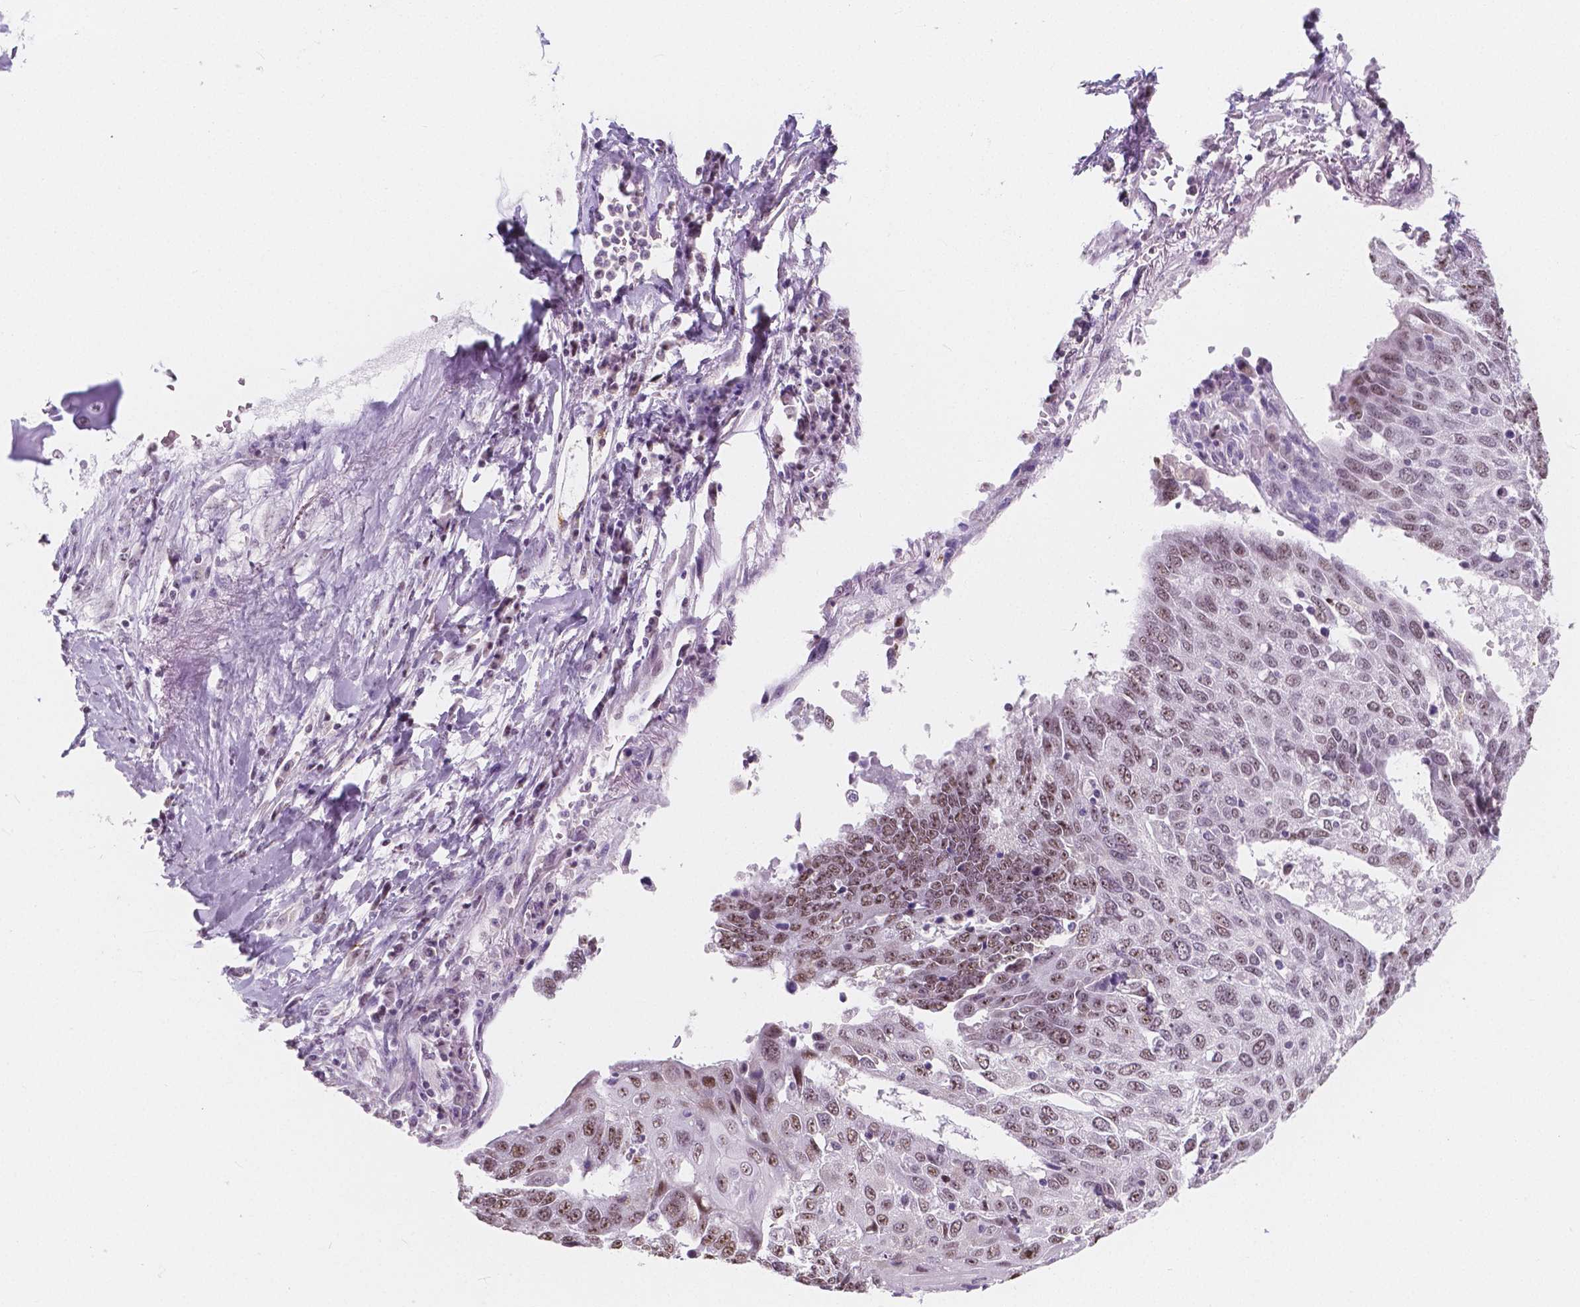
{"staining": {"intensity": "weak", "quantity": ">75%", "location": "nuclear"}, "tissue": "lung cancer", "cell_type": "Tumor cells", "image_type": "cancer", "snomed": [{"axis": "morphology", "description": "Squamous cell carcinoma, NOS"}, {"axis": "topography", "description": "Lung"}], "caption": "A brown stain highlights weak nuclear staining of a protein in squamous cell carcinoma (lung) tumor cells. The protein is shown in brown color, while the nuclei are stained blue.", "gene": "NOLC1", "patient": {"sex": "male", "age": 73}}